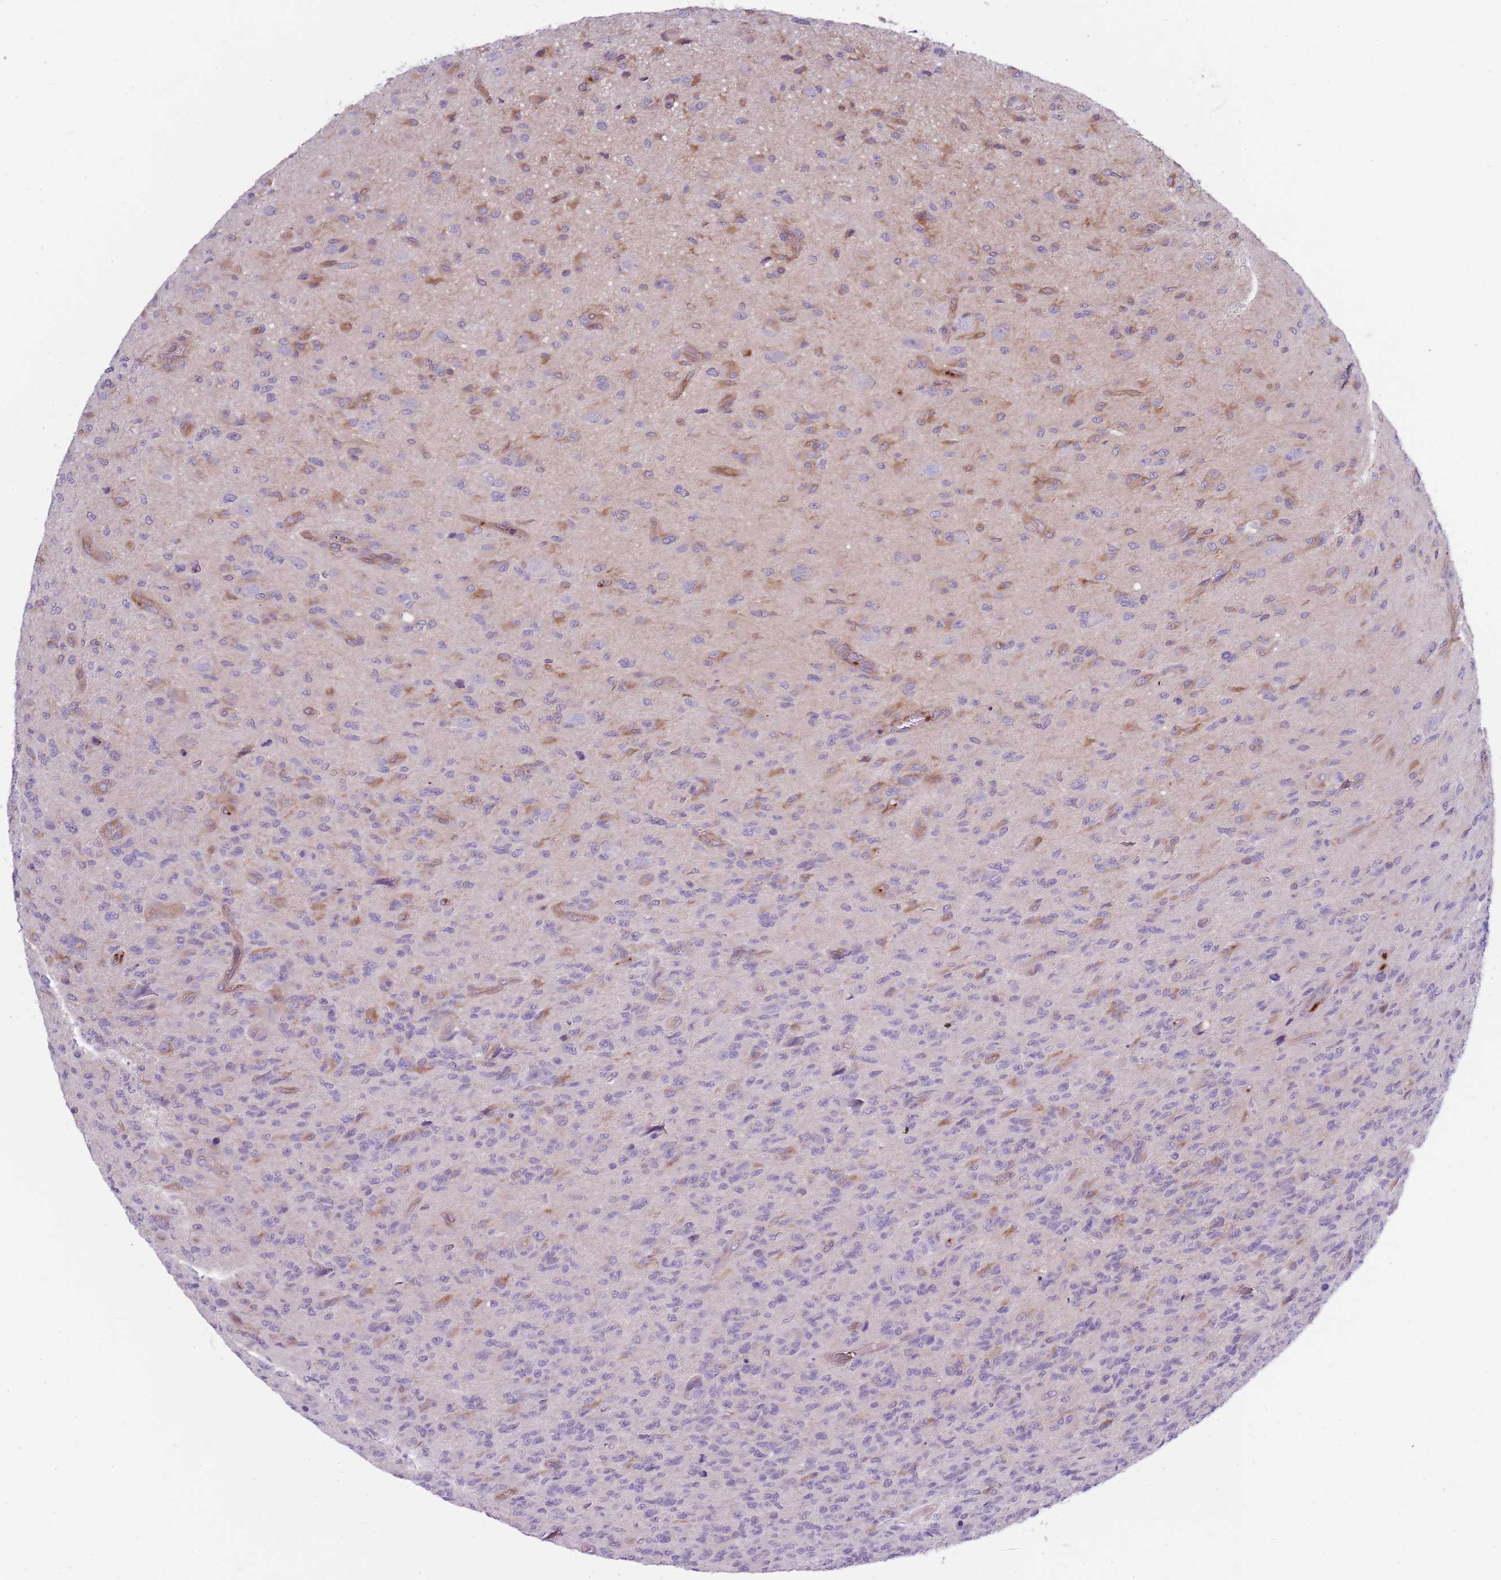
{"staining": {"intensity": "weak", "quantity": "<25%", "location": "cytoplasmic/membranous"}, "tissue": "glioma", "cell_type": "Tumor cells", "image_type": "cancer", "snomed": [{"axis": "morphology", "description": "Glioma, malignant, High grade"}, {"axis": "topography", "description": "Brain"}], "caption": "An immunohistochemistry micrograph of malignant high-grade glioma is shown. There is no staining in tumor cells of malignant high-grade glioma. (Immunohistochemistry, brightfield microscopy, high magnification).", "gene": "NDST2", "patient": {"sex": "male", "age": 36}}